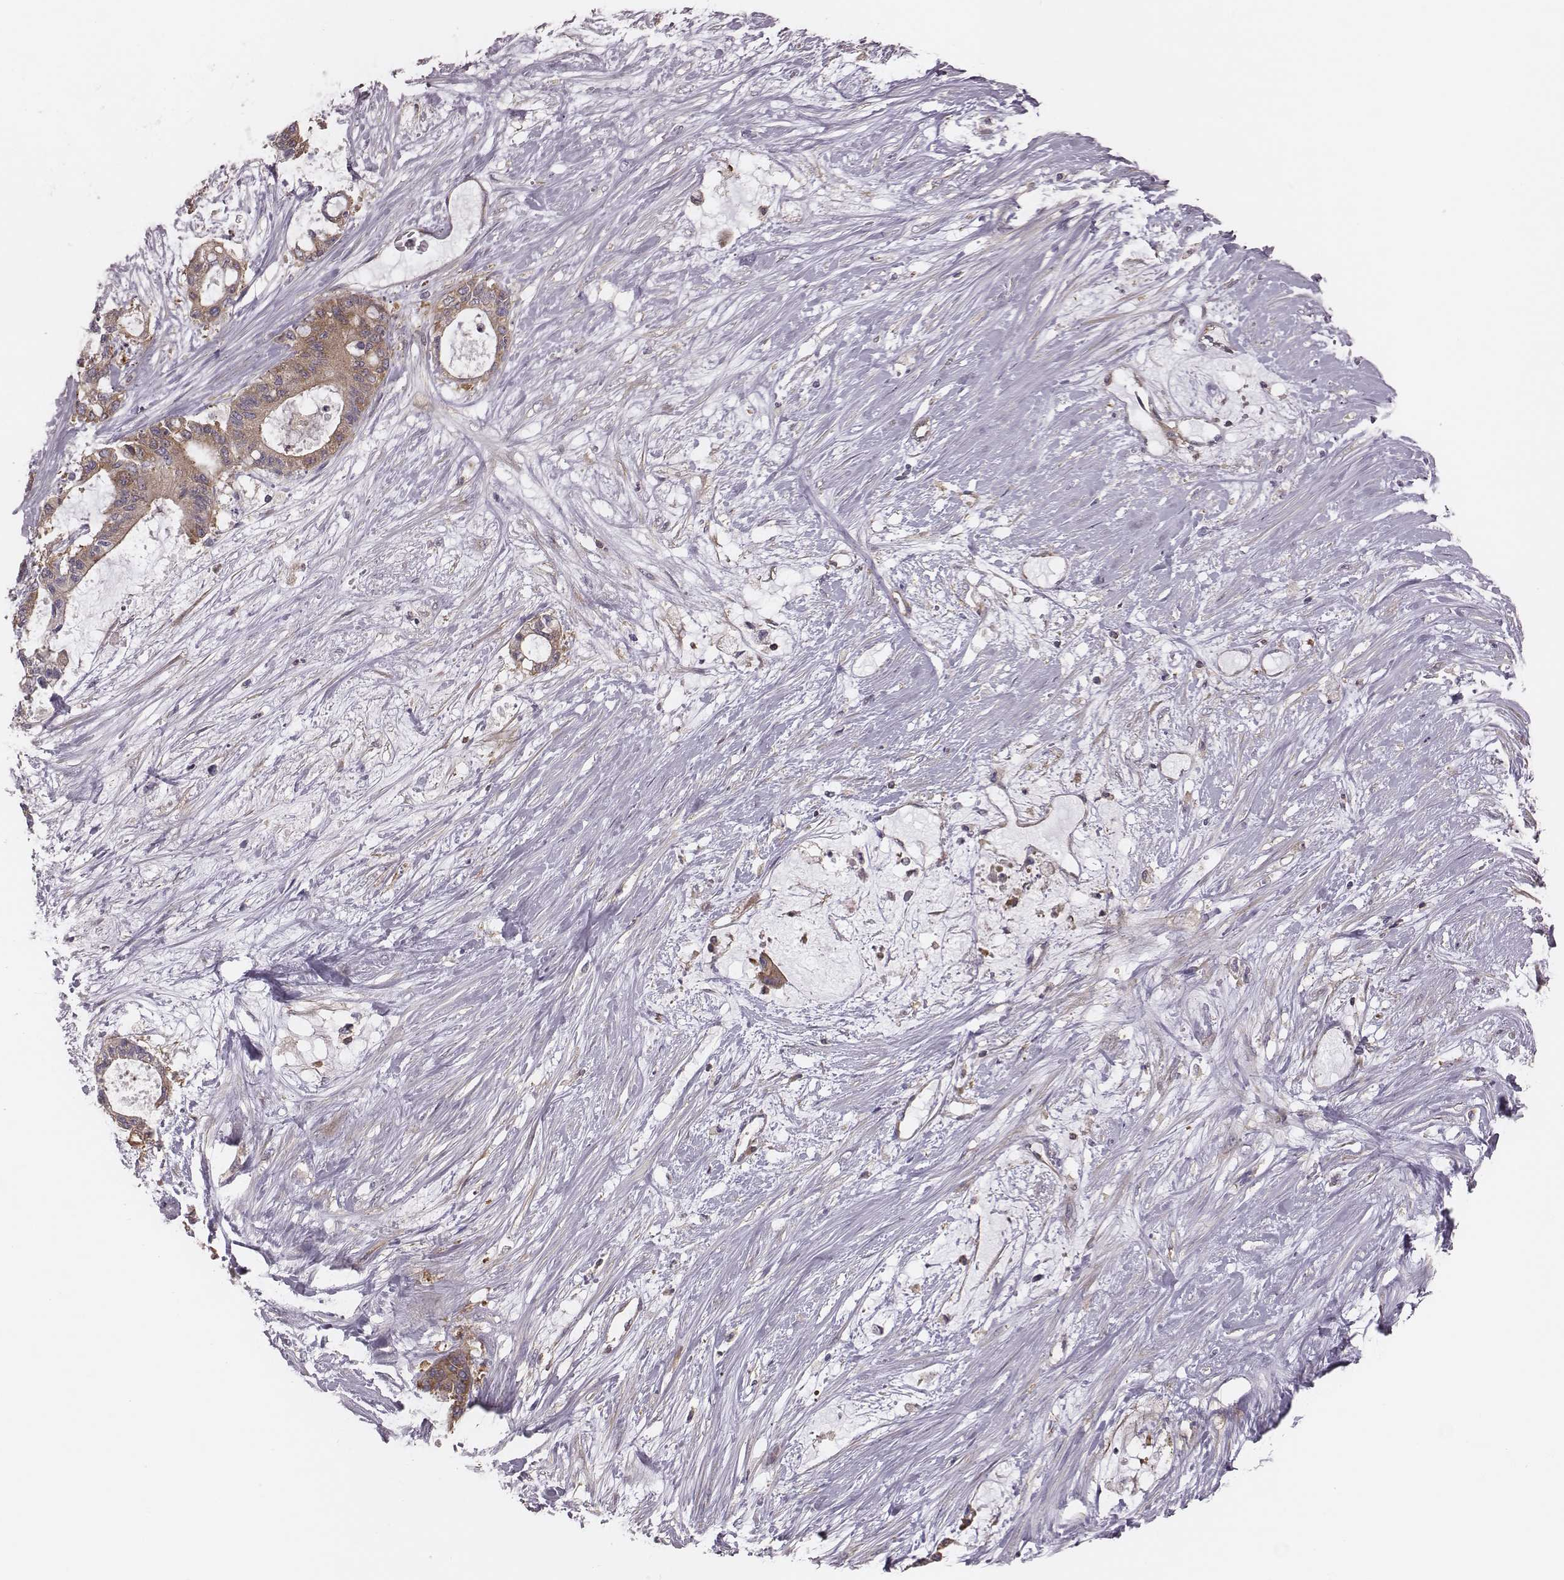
{"staining": {"intensity": "moderate", "quantity": ">75%", "location": "cytoplasmic/membranous"}, "tissue": "liver cancer", "cell_type": "Tumor cells", "image_type": "cancer", "snomed": [{"axis": "morphology", "description": "Normal tissue, NOS"}, {"axis": "morphology", "description": "Cholangiocarcinoma"}, {"axis": "topography", "description": "Liver"}, {"axis": "topography", "description": "Peripheral nerve tissue"}], "caption": "Liver cancer stained with immunohistochemistry shows moderate cytoplasmic/membranous expression in about >75% of tumor cells.", "gene": "CAD", "patient": {"sex": "female", "age": 73}}